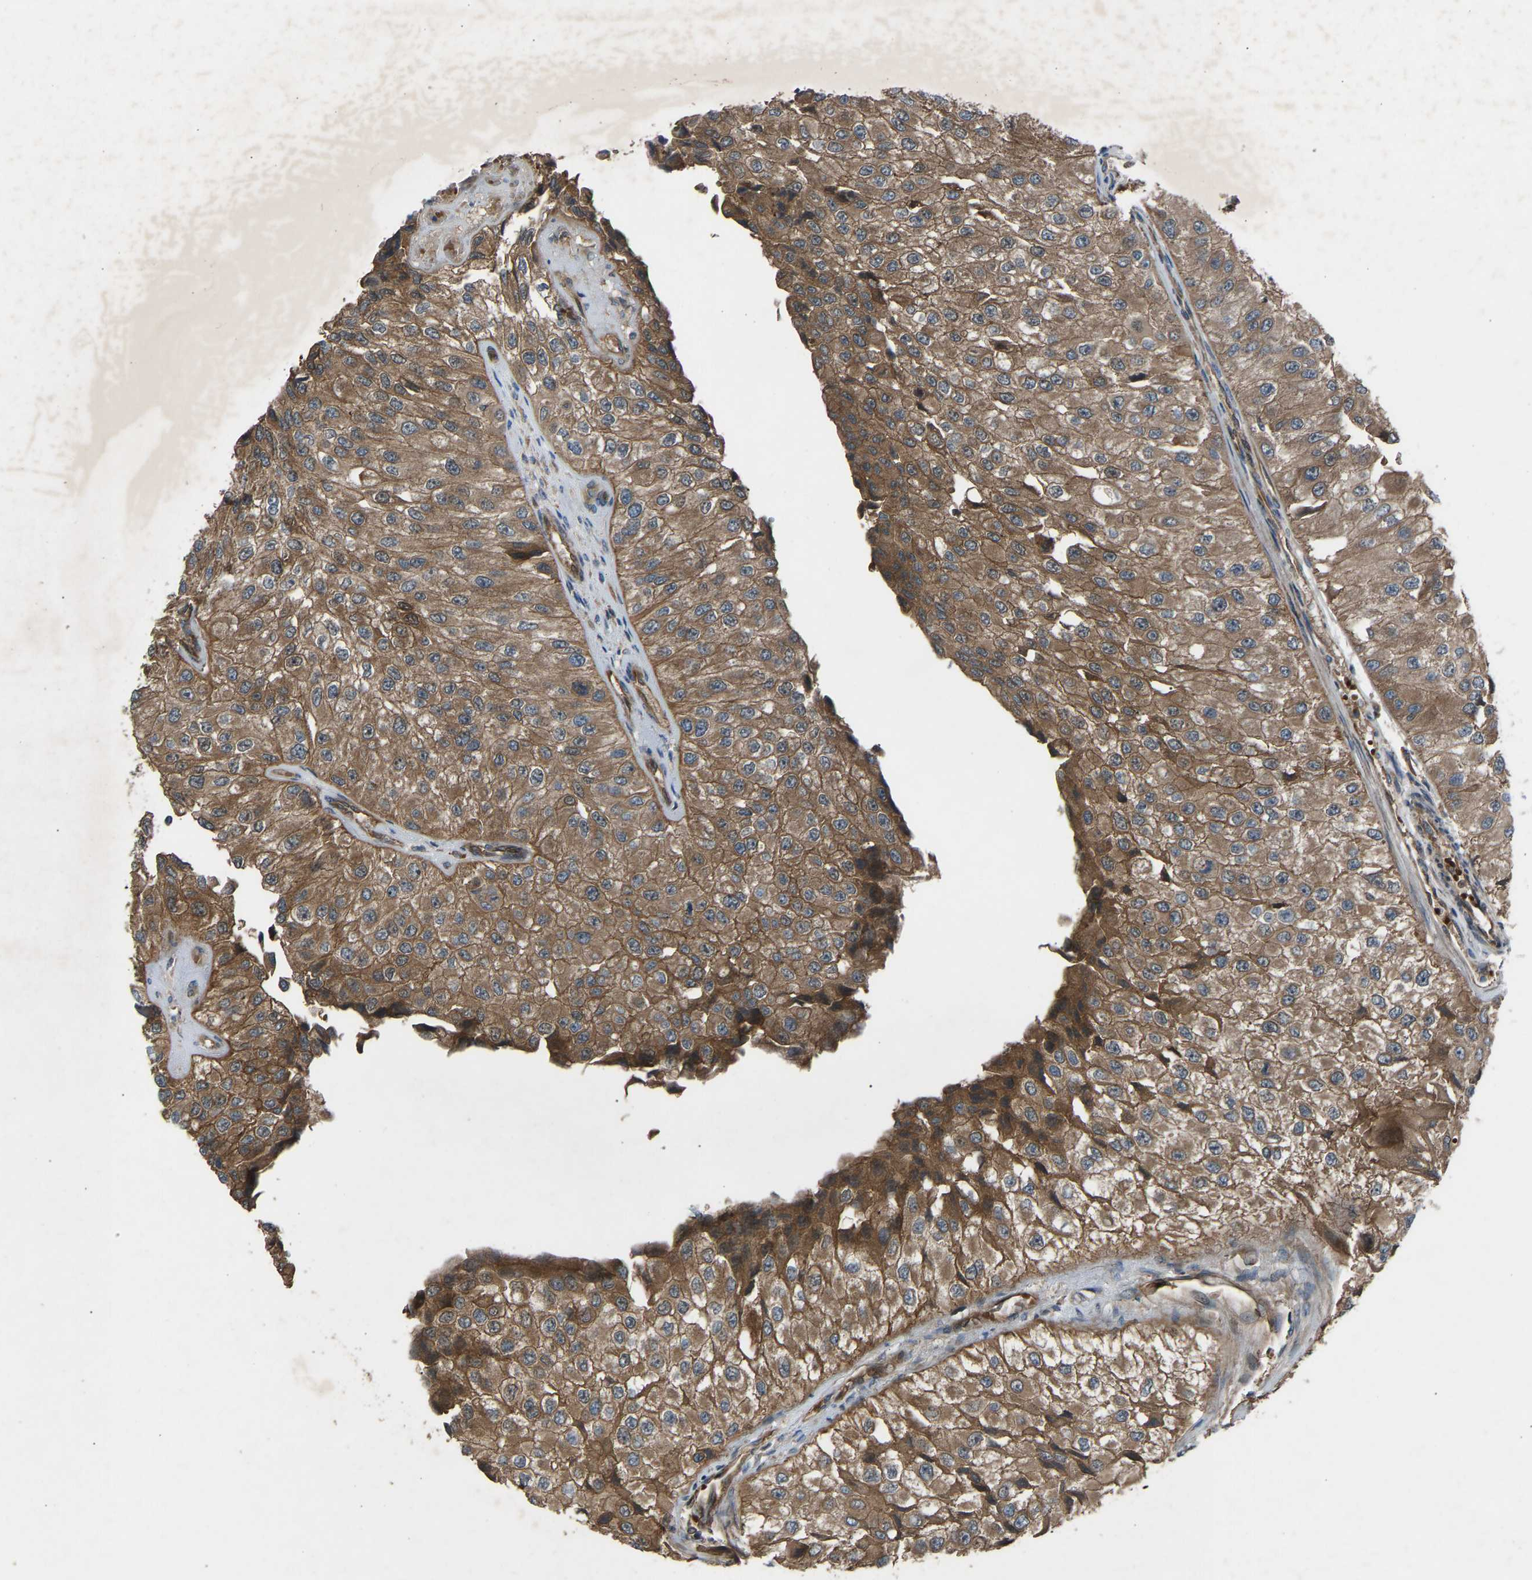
{"staining": {"intensity": "moderate", "quantity": ">75%", "location": "cytoplasmic/membranous"}, "tissue": "urothelial cancer", "cell_type": "Tumor cells", "image_type": "cancer", "snomed": [{"axis": "morphology", "description": "Urothelial carcinoma, High grade"}, {"axis": "topography", "description": "Kidney"}, {"axis": "topography", "description": "Urinary bladder"}], "caption": "Urothelial cancer was stained to show a protein in brown. There is medium levels of moderate cytoplasmic/membranous positivity in approximately >75% of tumor cells.", "gene": "GAS2L1", "patient": {"sex": "male", "age": 77}}